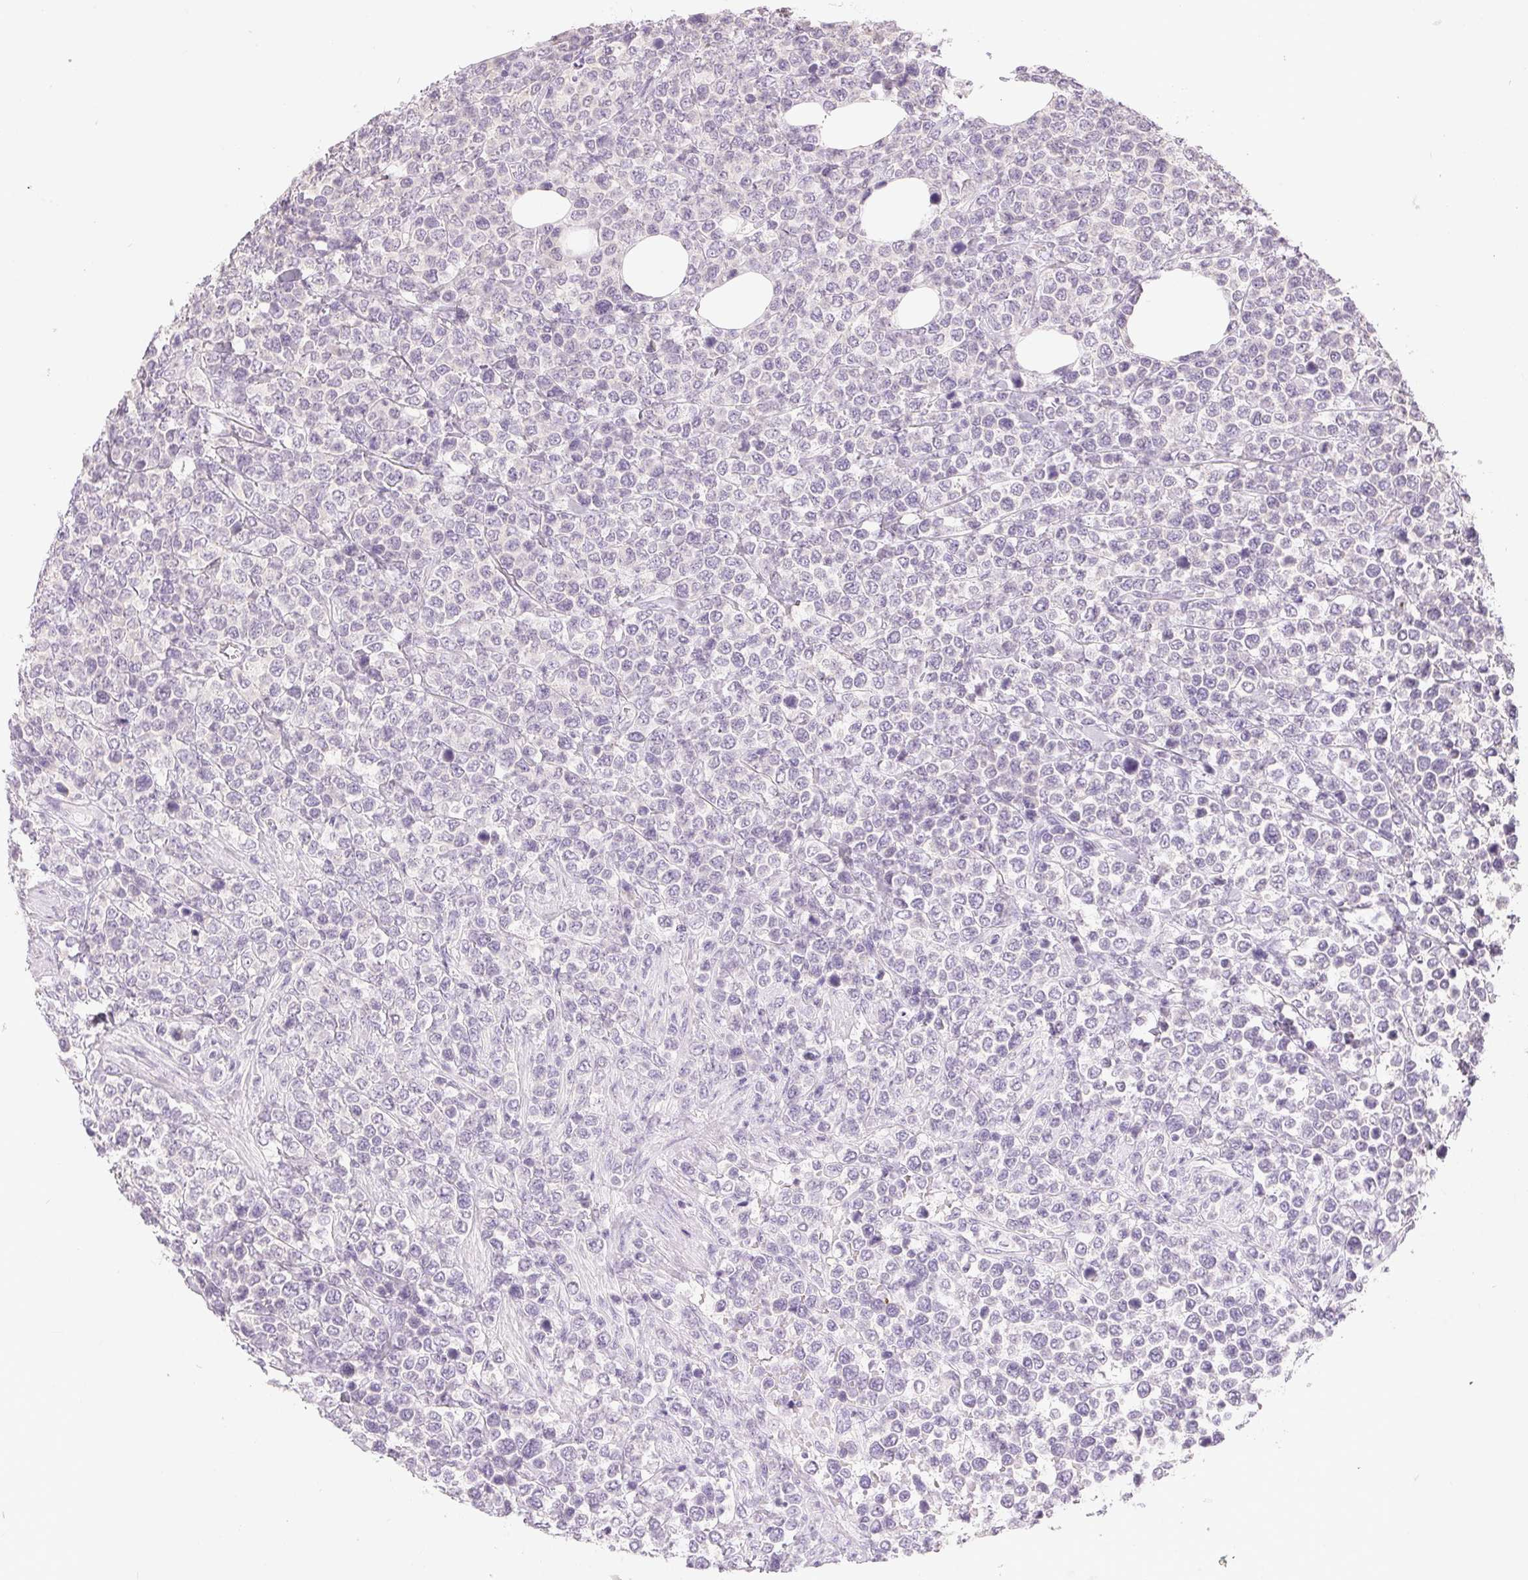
{"staining": {"intensity": "negative", "quantity": "none", "location": "none"}, "tissue": "lymphoma", "cell_type": "Tumor cells", "image_type": "cancer", "snomed": [{"axis": "morphology", "description": "Malignant lymphoma, non-Hodgkin's type, High grade"}, {"axis": "topography", "description": "Soft tissue"}], "caption": "This is an immunohistochemistry (IHC) photomicrograph of human high-grade malignant lymphoma, non-Hodgkin's type. There is no staining in tumor cells.", "gene": "SFTPD", "patient": {"sex": "female", "age": 56}}